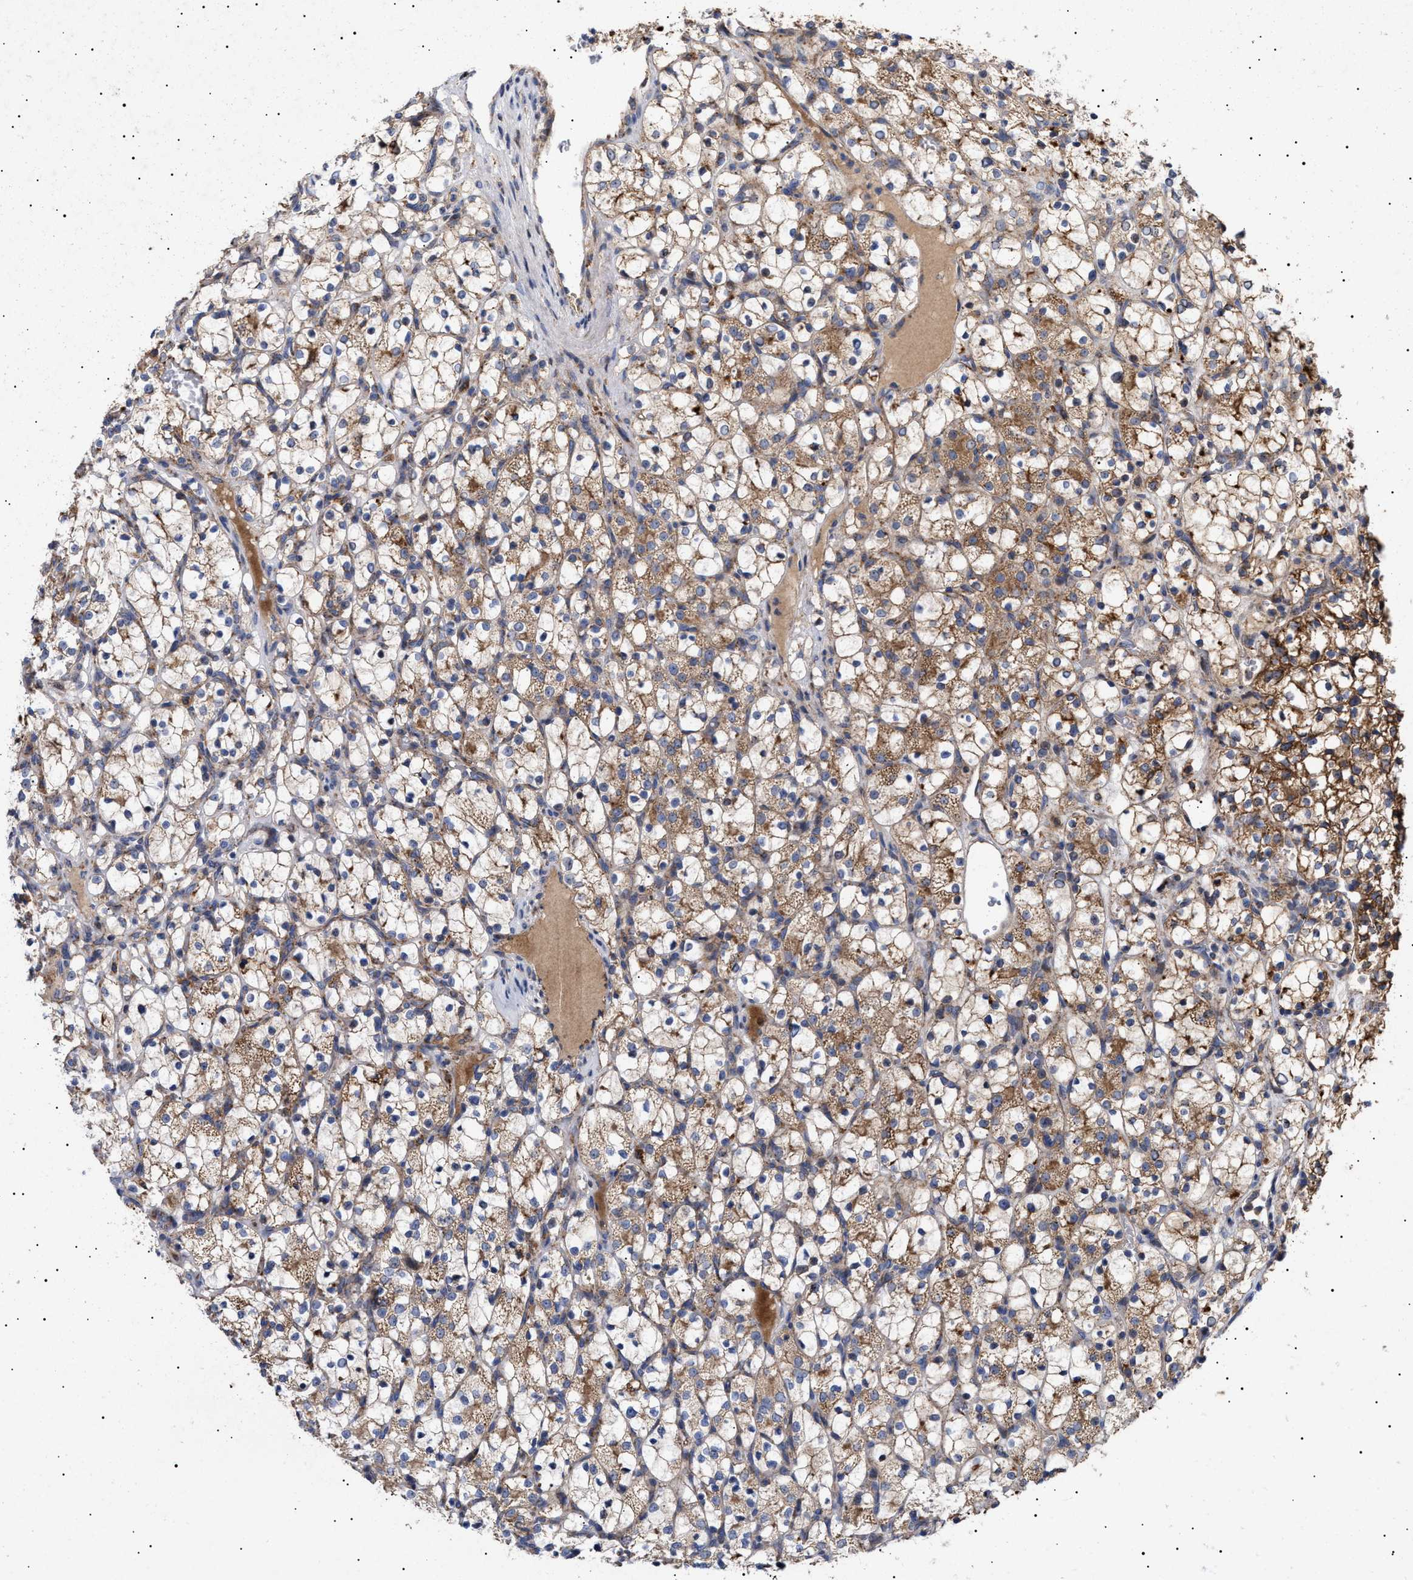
{"staining": {"intensity": "moderate", "quantity": ">75%", "location": "cytoplasmic/membranous"}, "tissue": "renal cancer", "cell_type": "Tumor cells", "image_type": "cancer", "snomed": [{"axis": "morphology", "description": "Adenocarcinoma, NOS"}, {"axis": "topography", "description": "Kidney"}], "caption": "Immunohistochemical staining of renal adenocarcinoma demonstrates medium levels of moderate cytoplasmic/membranous positivity in approximately >75% of tumor cells.", "gene": "MRPL10", "patient": {"sex": "female", "age": 69}}